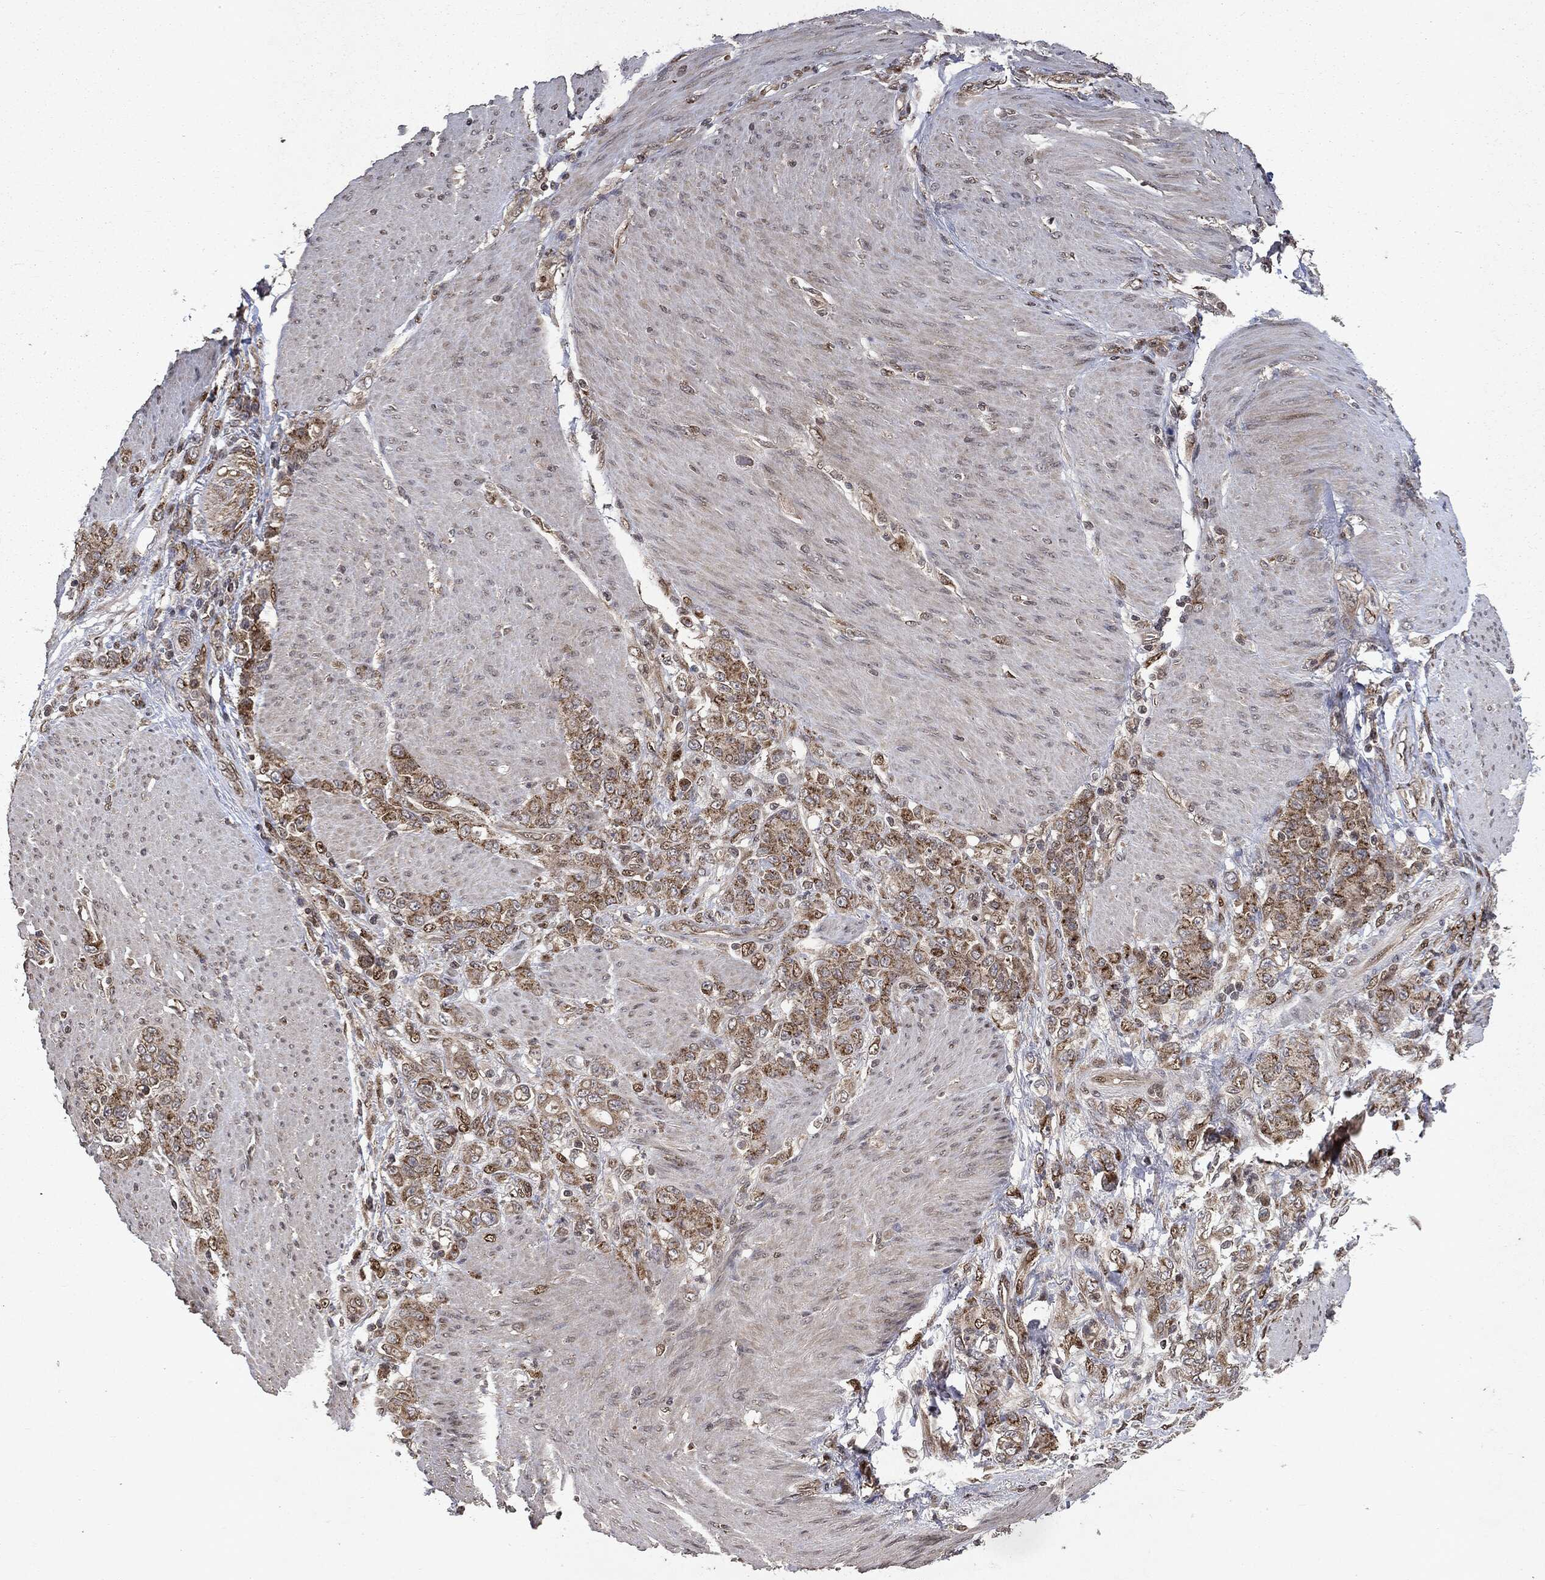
{"staining": {"intensity": "moderate", "quantity": ">75%", "location": "cytoplasmic/membranous"}, "tissue": "stomach cancer", "cell_type": "Tumor cells", "image_type": "cancer", "snomed": [{"axis": "morphology", "description": "Adenocarcinoma, NOS"}, {"axis": "topography", "description": "Stomach"}], "caption": "Immunohistochemistry histopathology image of neoplastic tissue: stomach cancer (adenocarcinoma) stained using IHC exhibits medium levels of moderate protein expression localized specifically in the cytoplasmic/membranous of tumor cells, appearing as a cytoplasmic/membranous brown color.", "gene": "PLPPR2", "patient": {"sex": "female", "age": 79}}